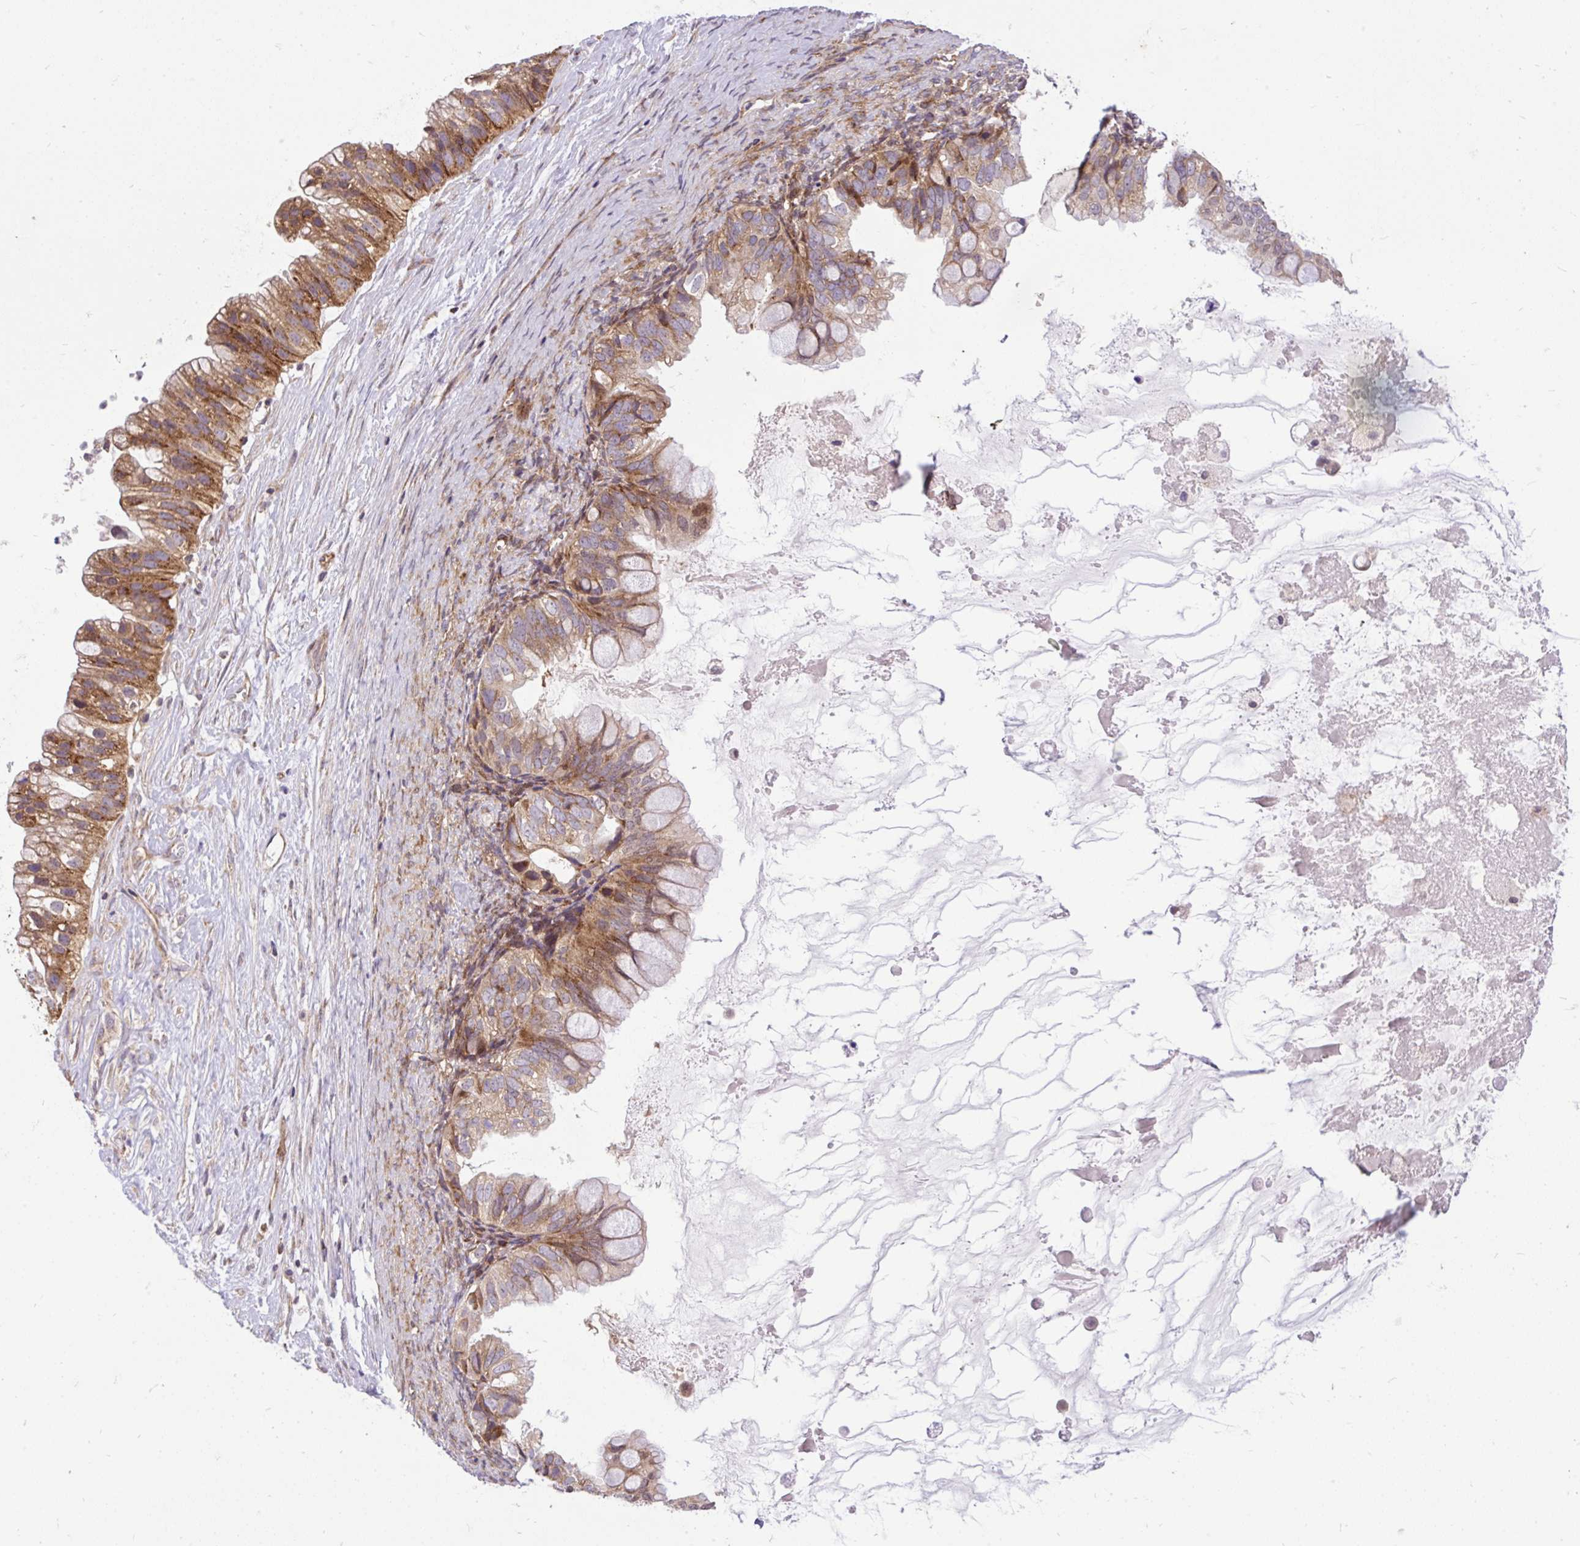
{"staining": {"intensity": "moderate", "quantity": "25%-75%", "location": "cytoplasmic/membranous"}, "tissue": "ovarian cancer", "cell_type": "Tumor cells", "image_type": "cancer", "snomed": [{"axis": "morphology", "description": "Cystadenocarcinoma, mucinous, NOS"}, {"axis": "topography", "description": "Ovary"}], "caption": "This is an image of immunohistochemistry staining of ovarian cancer, which shows moderate staining in the cytoplasmic/membranous of tumor cells.", "gene": "TRIM17", "patient": {"sex": "female", "age": 80}}